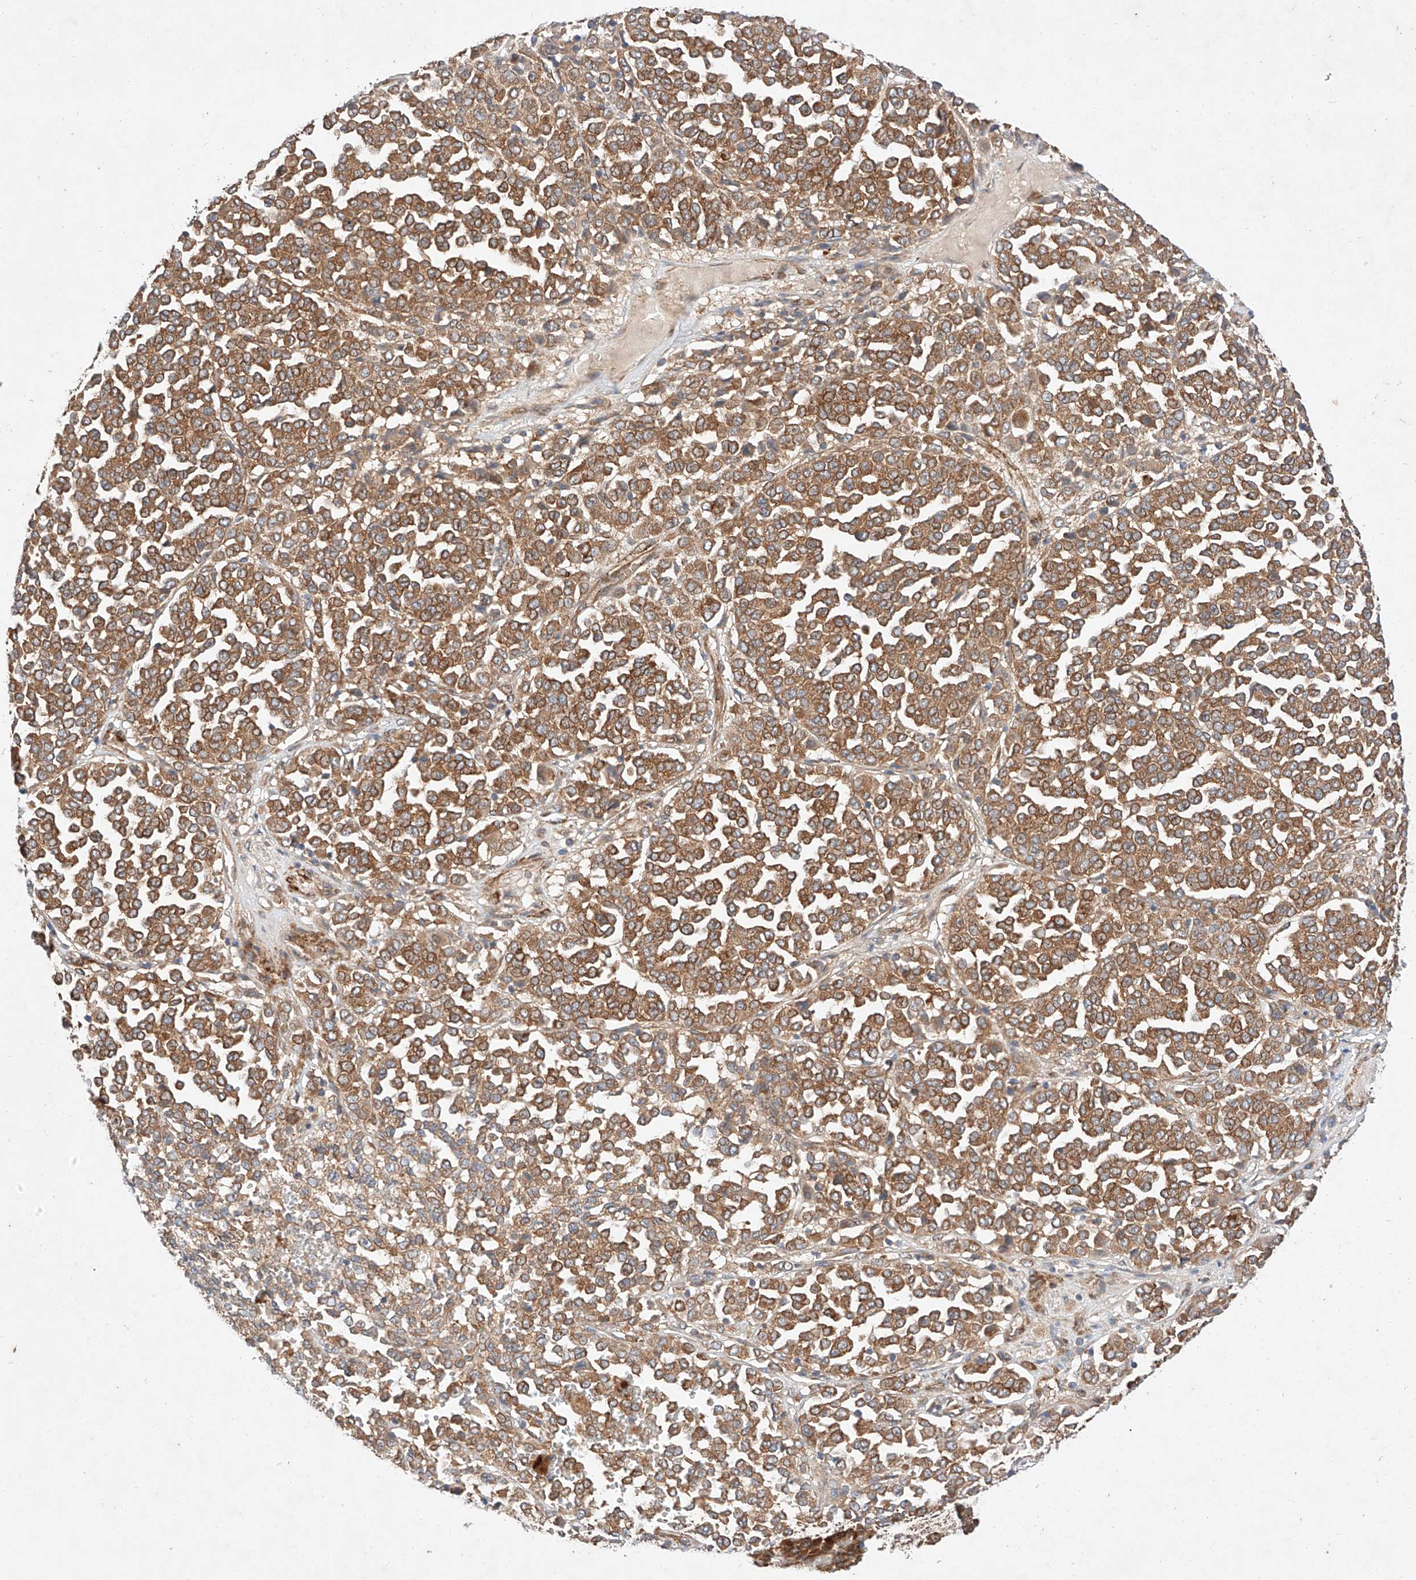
{"staining": {"intensity": "moderate", "quantity": ">75%", "location": "cytoplasmic/membranous"}, "tissue": "melanoma", "cell_type": "Tumor cells", "image_type": "cancer", "snomed": [{"axis": "morphology", "description": "Malignant melanoma, Metastatic site"}, {"axis": "topography", "description": "Pancreas"}], "caption": "A photomicrograph of human melanoma stained for a protein demonstrates moderate cytoplasmic/membranous brown staining in tumor cells. The protein of interest is stained brown, and the nuclei are stained in blue (DAB (3,3'-diaminobenzidine) IHC with brightfield microscopy, high magnification).", "gene": "RAB23", "patient": {"sex": "female", "age": 30}}